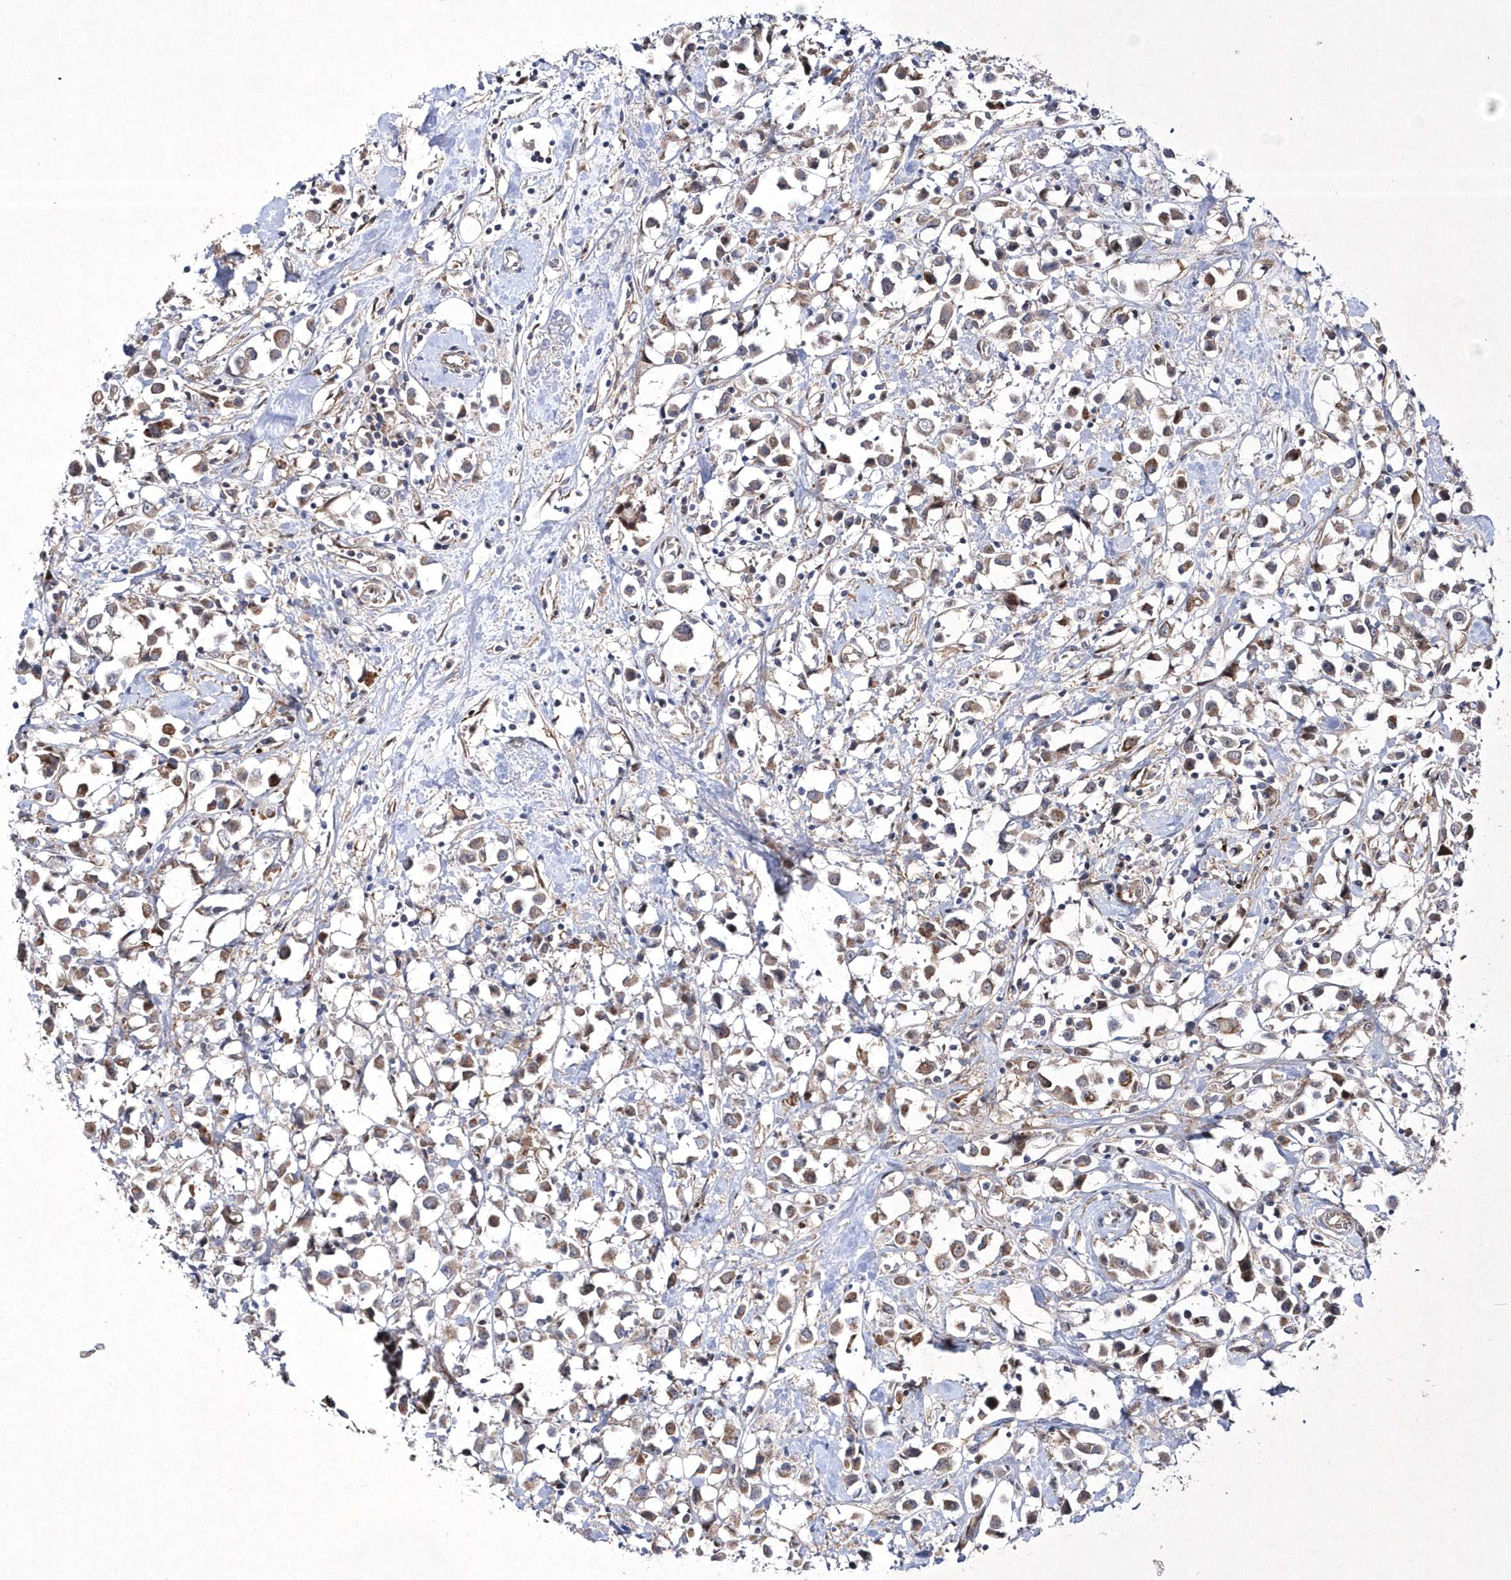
{"staining": {"intensity": "weak", "quantity": ">75%", "location": "cytoplasmic/membranous"}, "tissue": "breast cancer", "cell_type": "Tumor cells", "image_type": "cancer", "snomed": [{"axis": "morphology", "description": "Duct carcinoma"}, {"axis": "topography", "description": "Breast"}], "caption": "Intraductal carcinoma (breast) stained for a protein (brown) exhibits weak cytoplasmic/membranous positive expression in about >75% of tumor cells.", "gene": "DSPP", "patient": {"sex": "female", "age": 61}}